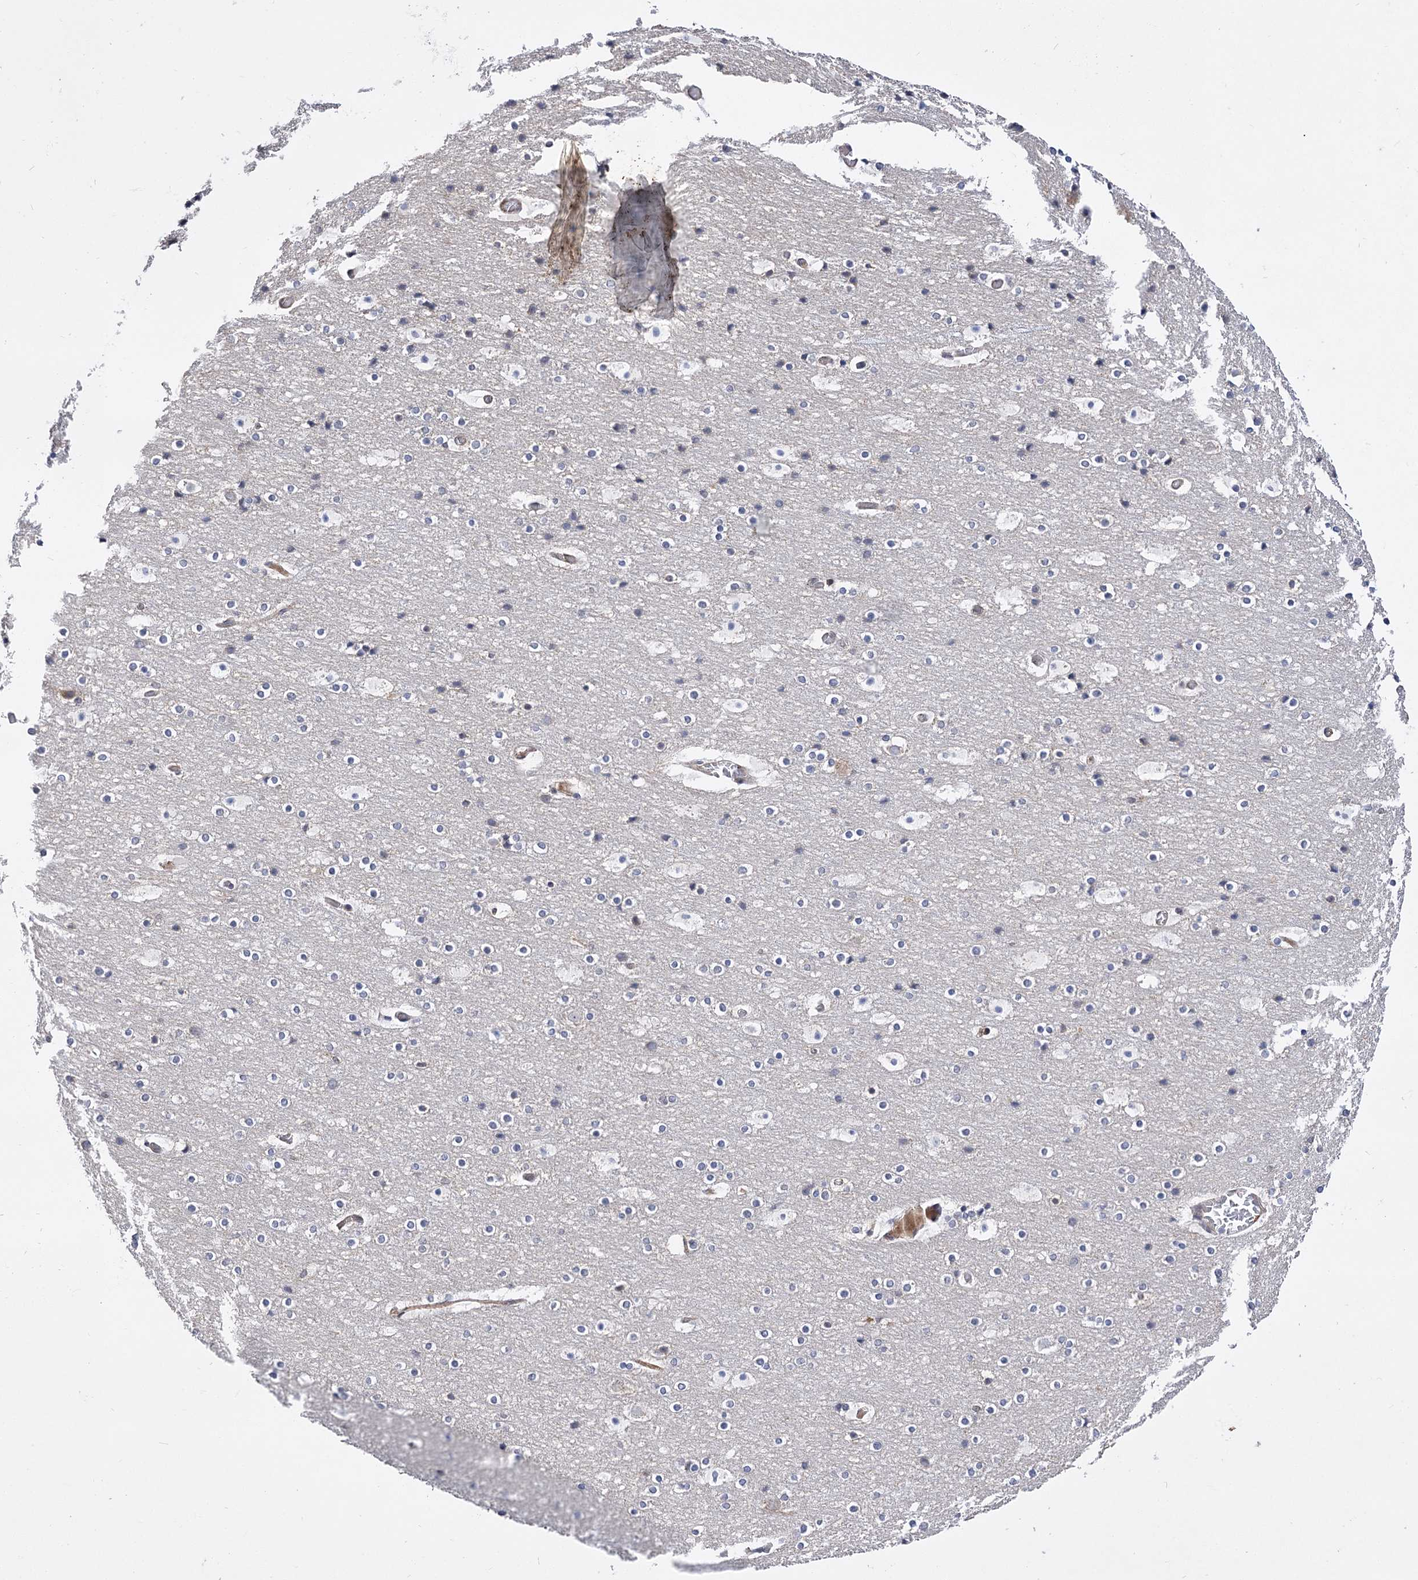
{"staining": {"intensity": "moderate", "quantity": ">75%", "location": "cytoplasmic/membranous"}, "tissue": "cerebral cortex", "cell_type": "Endothelial cells", "image_type": "normal", "snomed": [{"axis": "morphology", "description": "Normal tissue, NOS"}, {"axis": "topography", "description": "Cerebral cortex"}], "caption": "Moderate cytoplasmic/membranous expression is seen in about >75% of endothelial cells in normal cerebral cortex.", "gene": "ARHGAP31", "patient": {"sex": "male", "age": 57}}